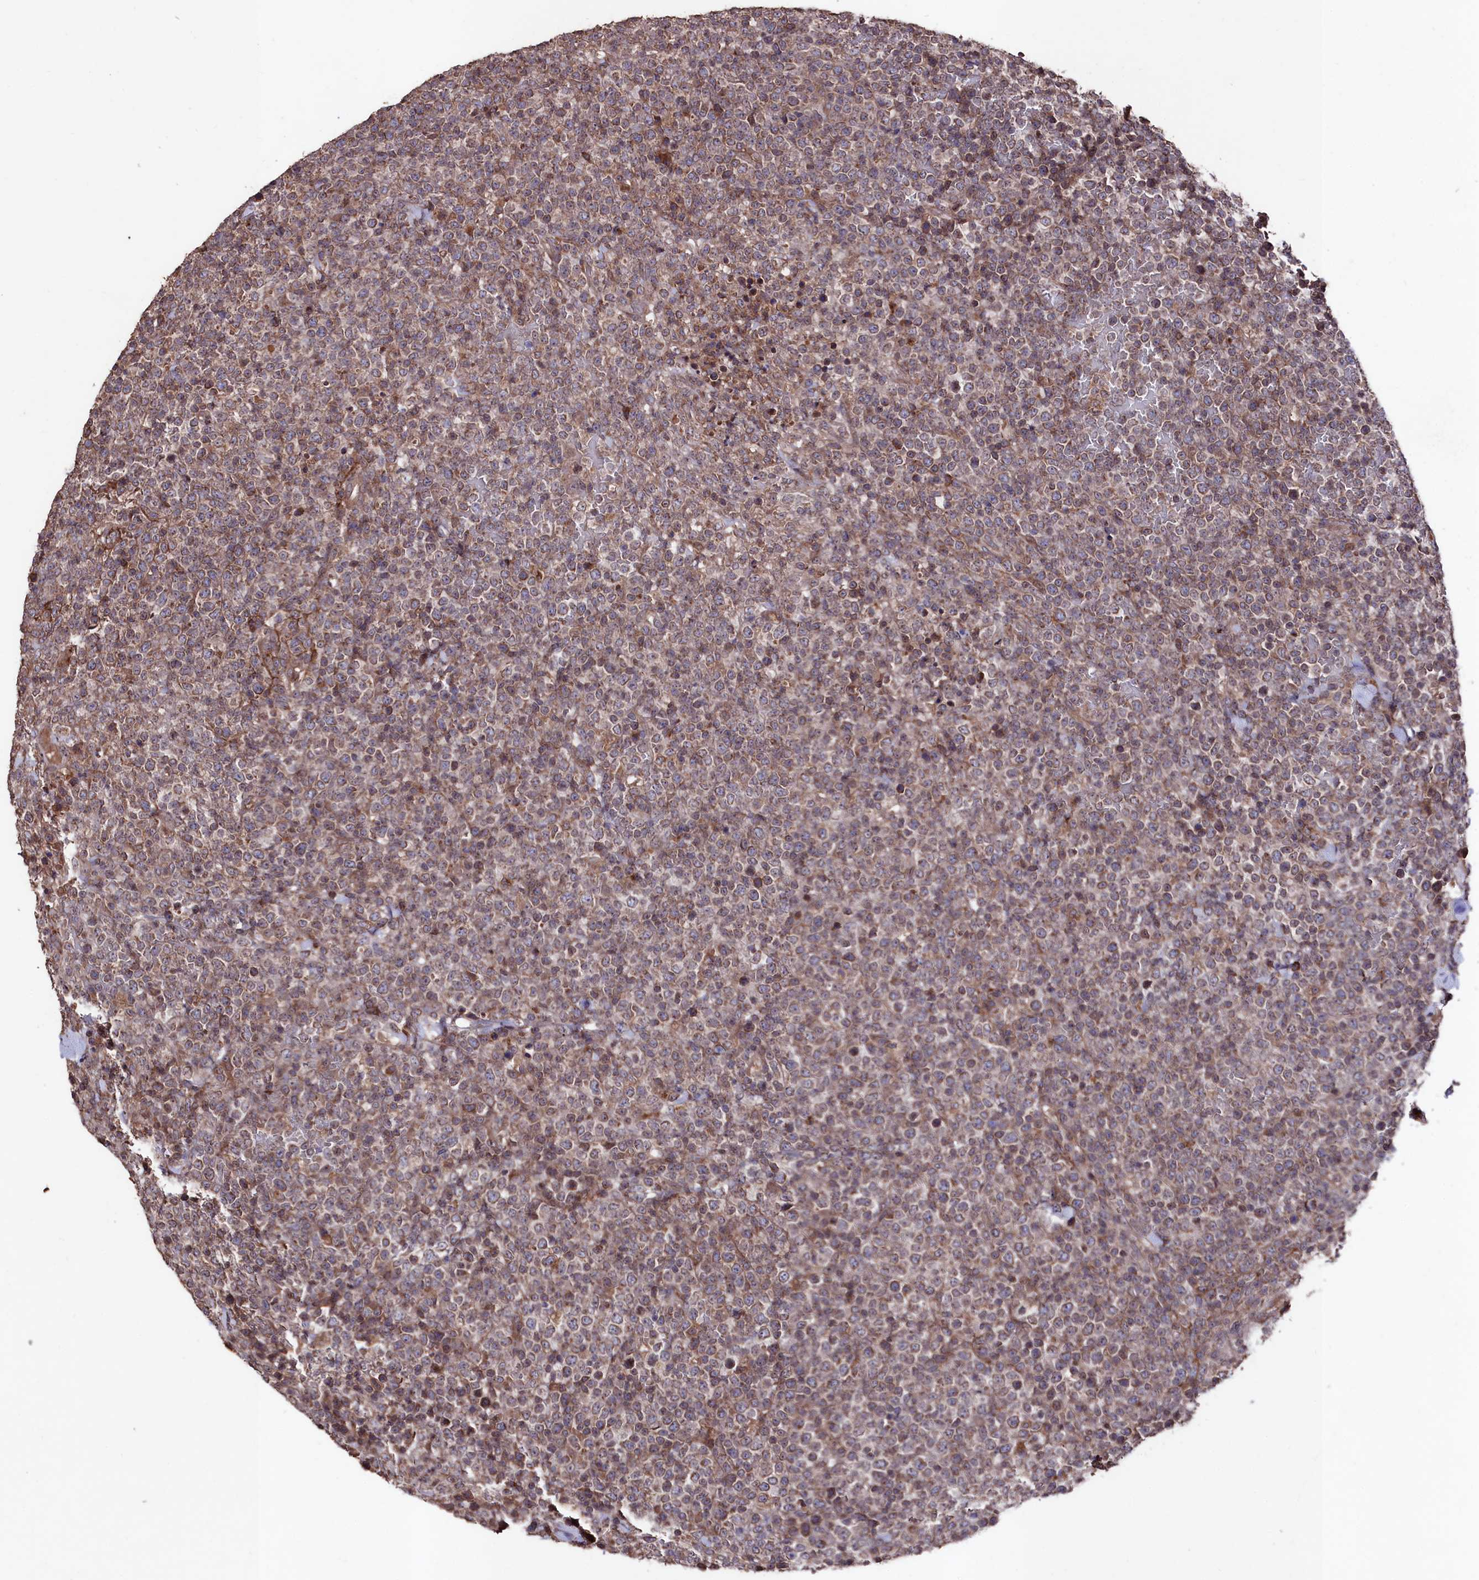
{"staining": {"intensity": "moderate", "quantity": "25%-75%", "location": "cytoplasmic/membranous"}, "tissue": "lymphoma", "cell_type": "Tumor cells", "image_type": "cancer", "snomed": [{"axis": "morphology", "description": "Malignant lymphoma, non-Hodgkin's type, High grade"}, {"axis": "topography", "description": "Colon"}], "caption": "Malignant lymphoma, non-Hodgkin's type (high-grade) was stained to show a protein in brown. There is medium levels of moderate cytoplasmic/membranous expression in approximately 25%-75% of tumor cells. (DAB (3,3'-diaminobenzidine) IHC with brightfield microscopy, high magnification).", "gene": "MYO1H", "patient": {"sex": "female", "age": 53}}